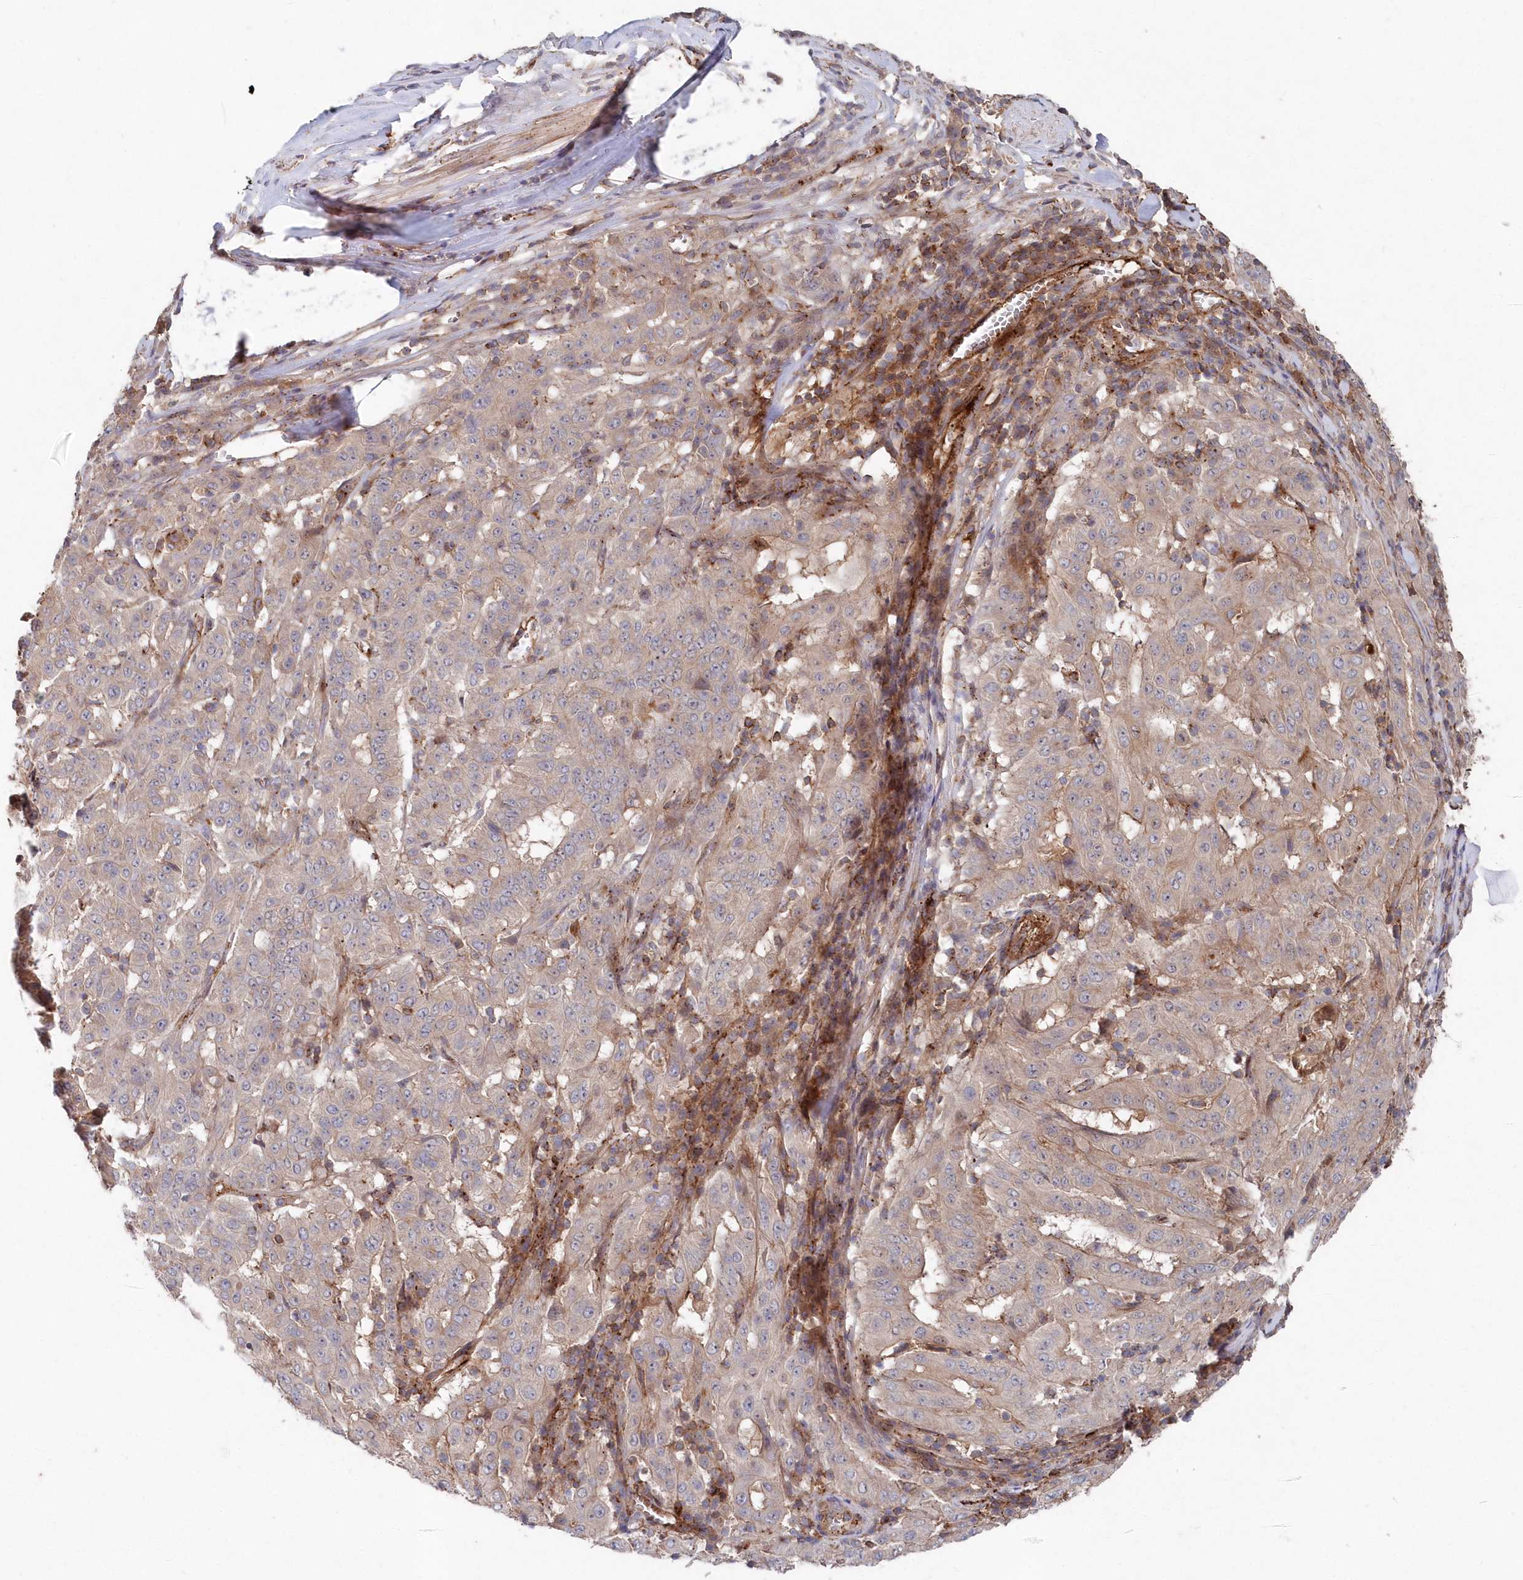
{"staining": {"intensity": "weak", "quantity": "<25%", "location": "cytoplasmic/membranous"}, "tissue": "pancreatic cancer", "cell_type": "Tumor cells", "image_type": "cancer", "snomed": [{"axis": "morphology", "description": "Adenocarcinoma, NOS"}, {"axis": "topography", "description": "Pancreas"}], "caption": "Protein analysis of pancreatic cancer shows no significant staining in tumor cells. (DAB immunohistochemistry (IHC) visualized using brightfield microscopy, high magnification).", "gene": "ABHD14B", "patient": {"sex": "male", "age": 63}}